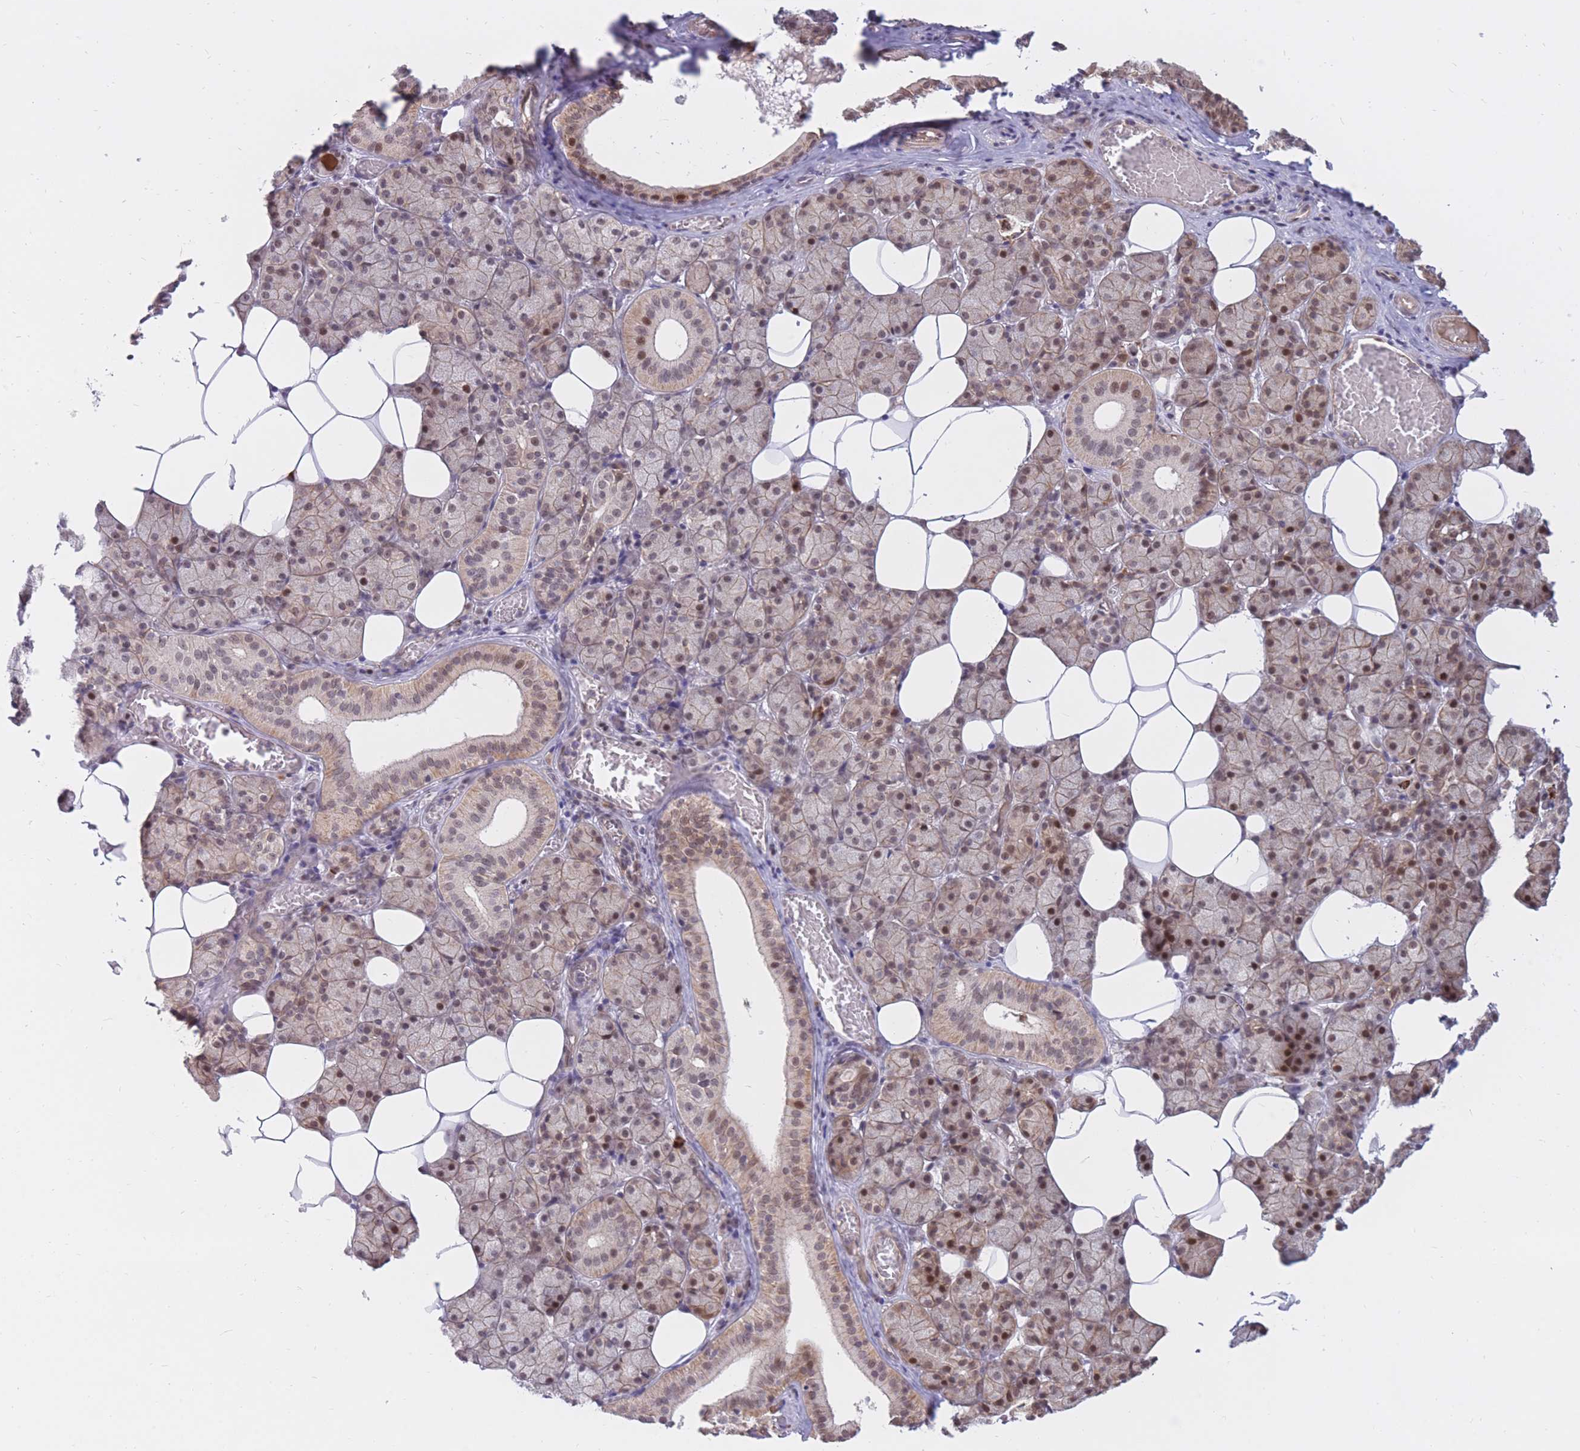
{"staining": {"intensity": "moderate", "quantity": ">75%", "location": "cytoplasmic/membranous,nuclear"}, "tissue": "salivary gland", "cell_type": "Glandular cells", "image_type": "normal", "snomed": [{"axis": "morphology", "description": "Normal tissue, NOS"}, {"axis": "topography", "description": "Salivary gland"}], "caption": "A medium amount of moderate cytoplasmic/membranous,nuclear positivity is present in approximately >75% of glandular cells in benign salivary gland. (DAB IHC, brown staining for protein, blue staining for nuclei).", "gene": "ERICH6B", "patient": {"sex": "female", "age": 33}}